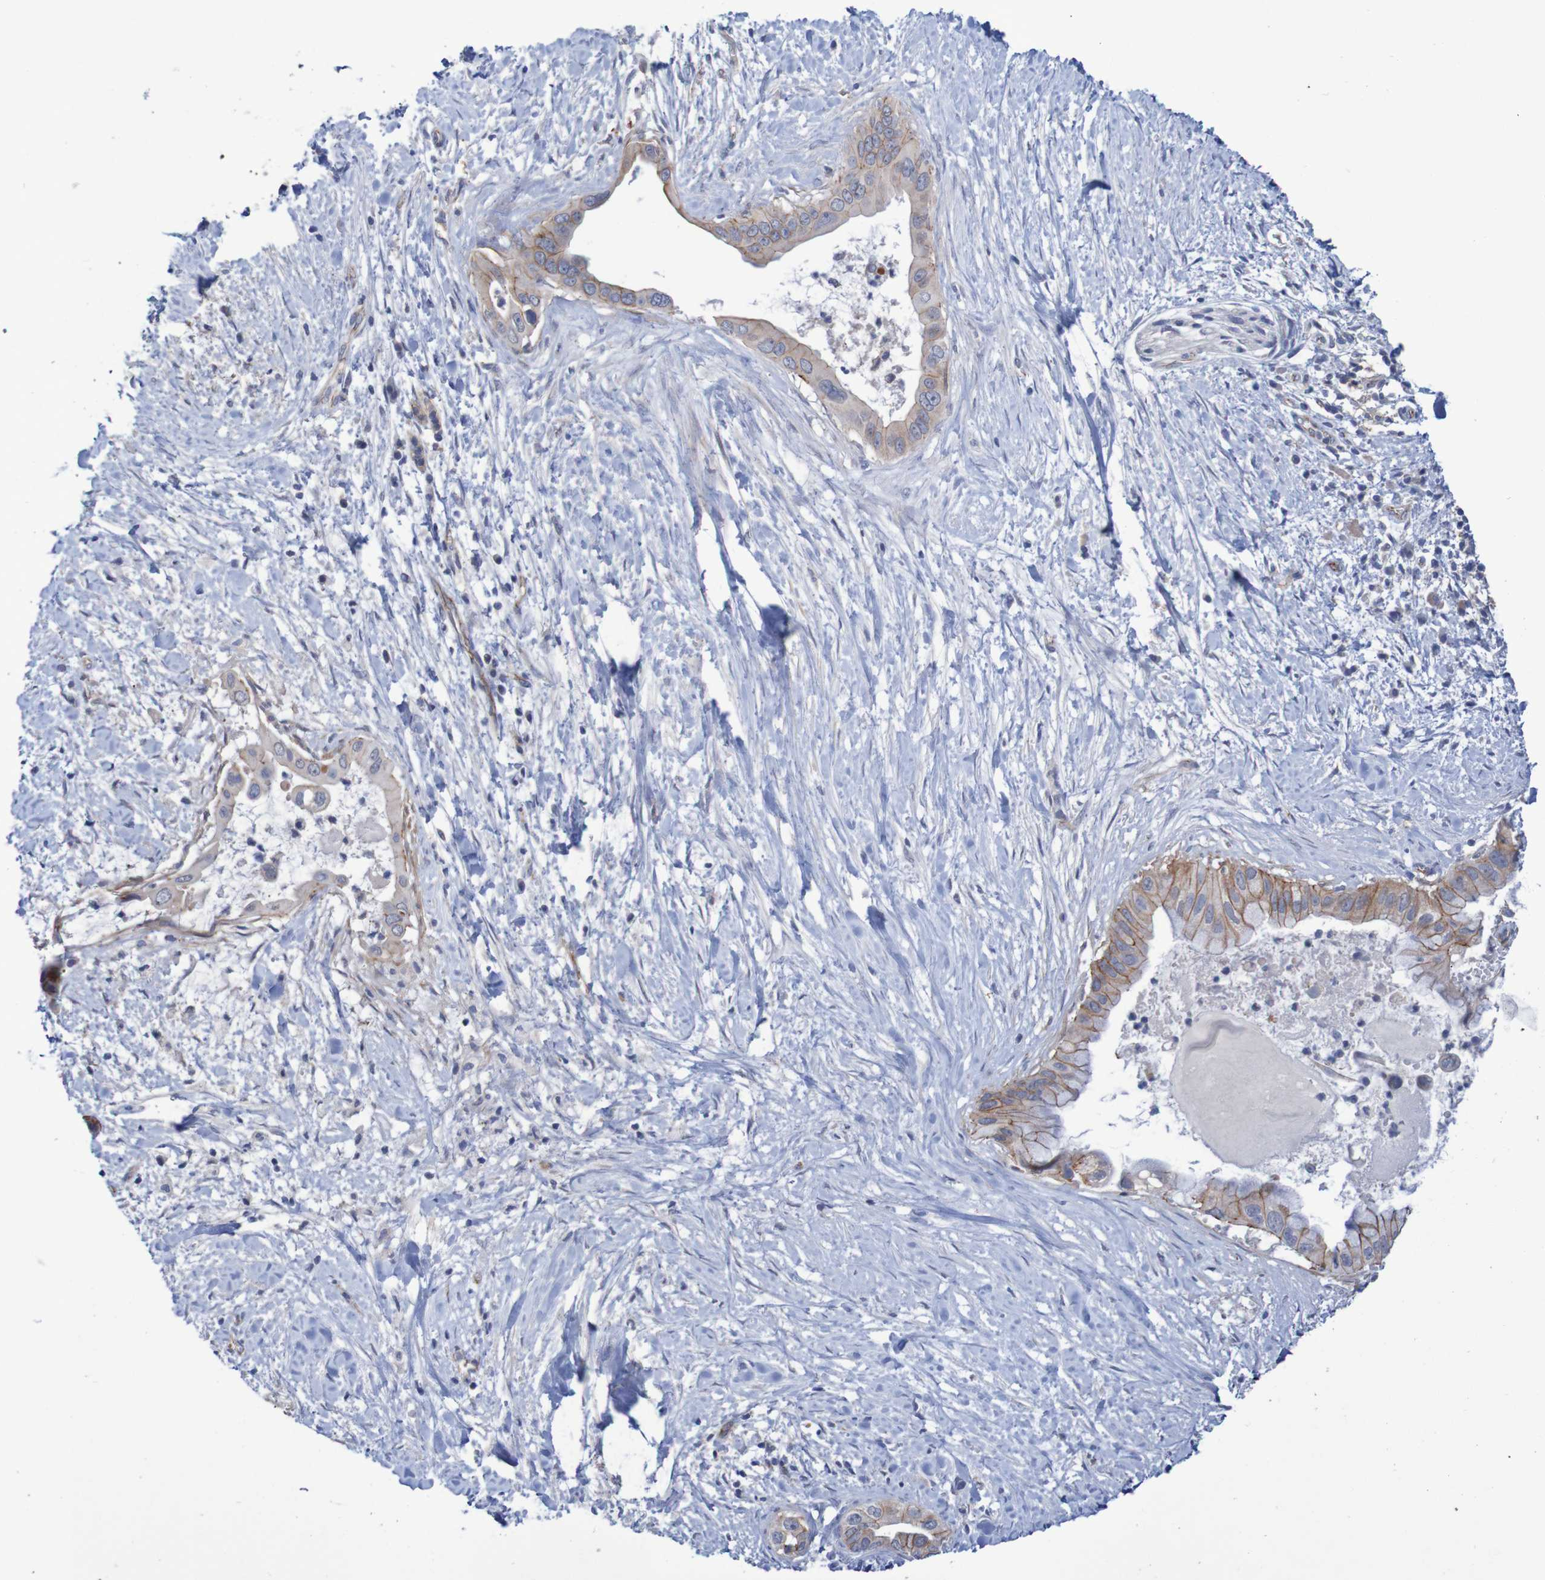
{"staining": {"intensity": "moderate", "quantity": "25%-75%", "location": "cytoplasmic/membranous"}, "tissue": "pancreatic cancer", "cell_type": "Tumor cells", "image_type": "cancer", "snomed": [{"axis": "morphology", "description": "Adenocarcinoma, NOS"}, {"axis": "topography", "description": "Pancreas"}], "caption": "Protein expression analysis of pancreatic cancer exhibits moderate cytoplasmic/membranous expression in about 25%-75% of tumor cells.", "gene": "NECTIN2", "patient": {"sex": "male", "age": 55}}